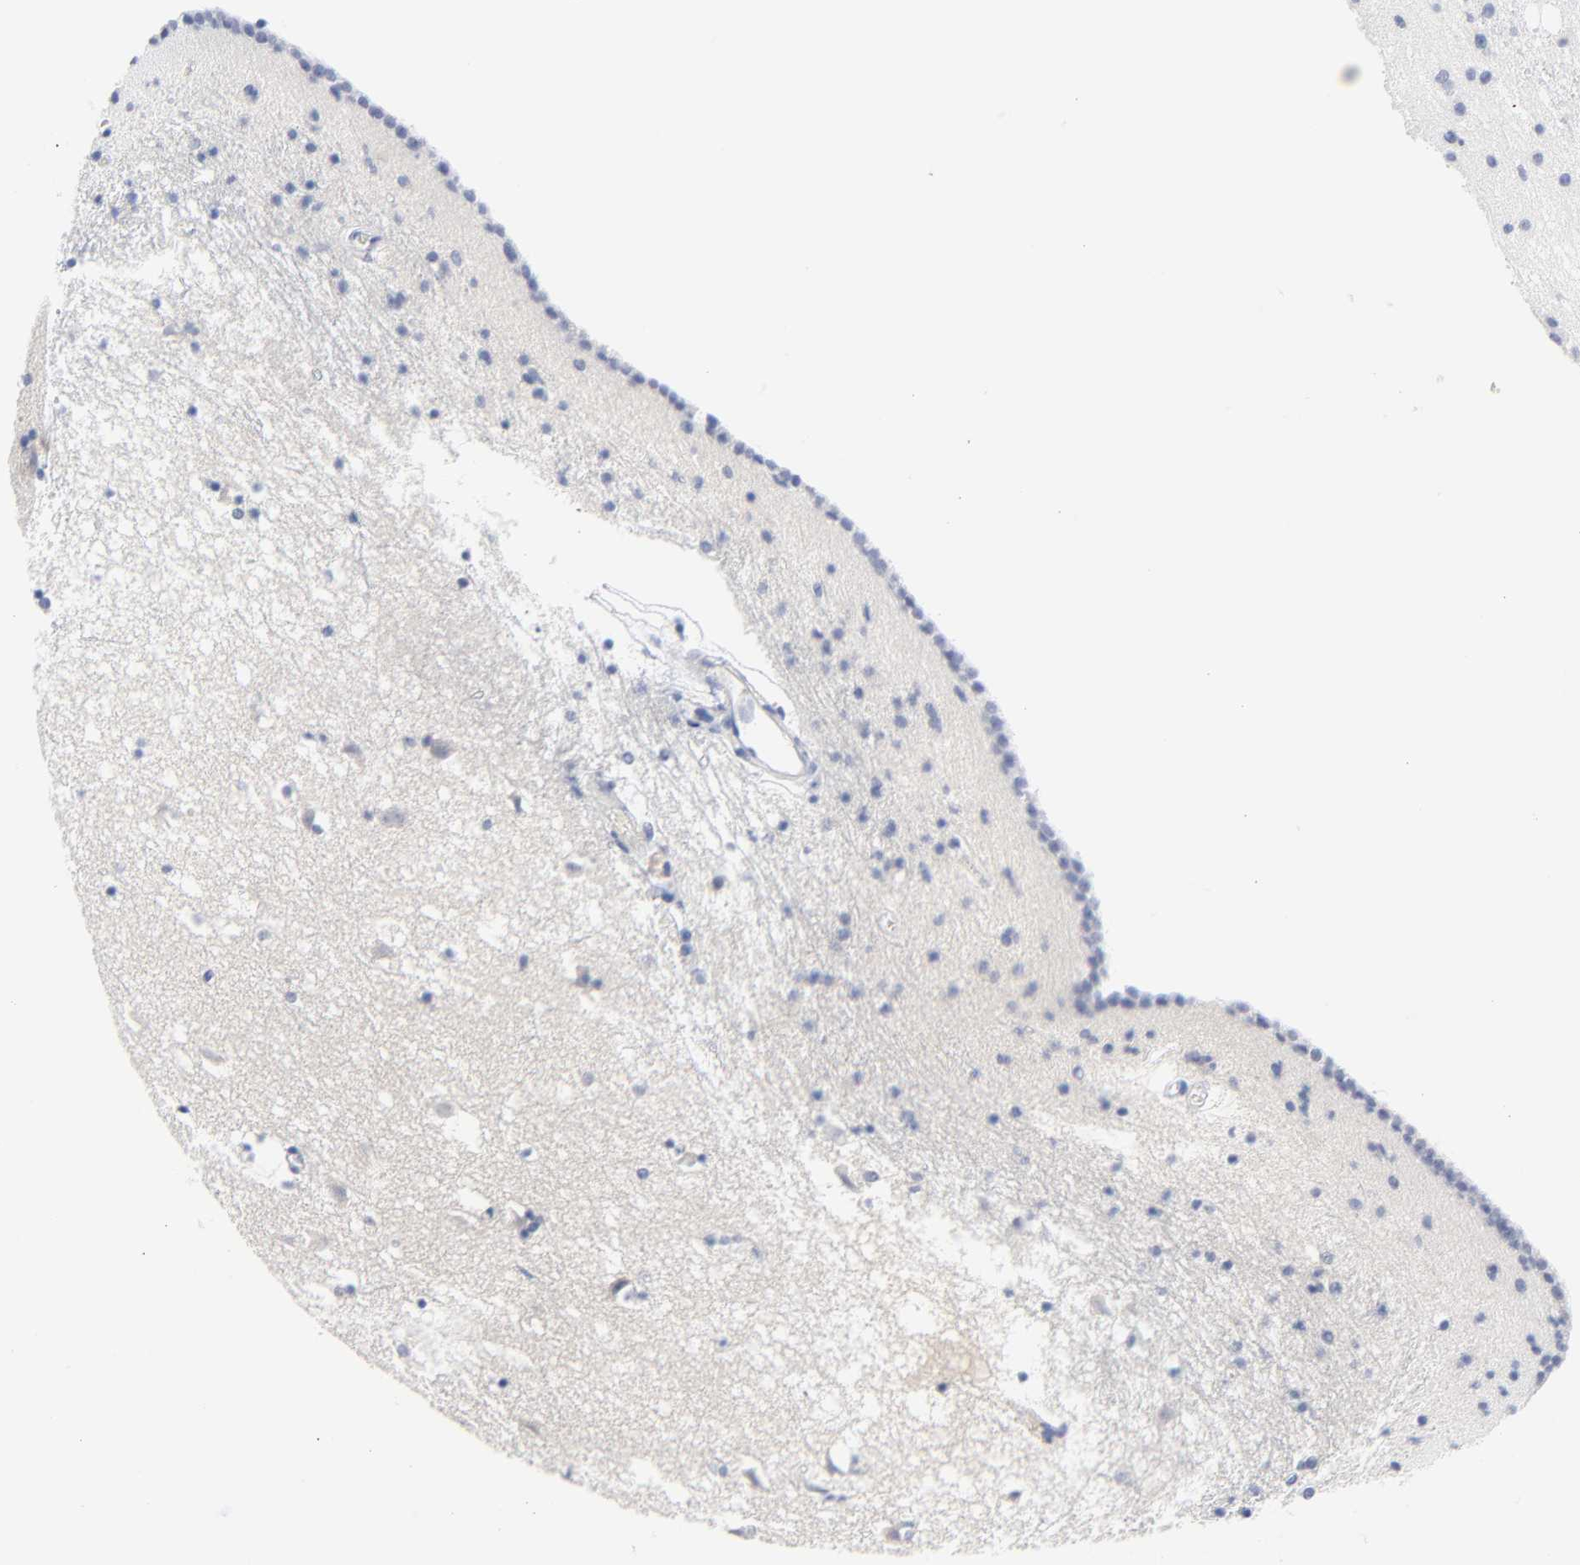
{"staining": {"intensity": "negative", "quantity": "none", "location": "none"}, "tissue": "caudate", "cell_type": "Glial cells", "image_type": "normal", "snomed": [{"axis": "morphology", "description": "Normal tissue, NOS"}, {"axis": "topography", "description": "Lateral ventricle wall"}], "caption": "A histopathology image of caudate stained for a protein exhibits no brown staining in glial cells.", "gene": "CLEC4G", "patient": {"sex": "male", "age": 45}}